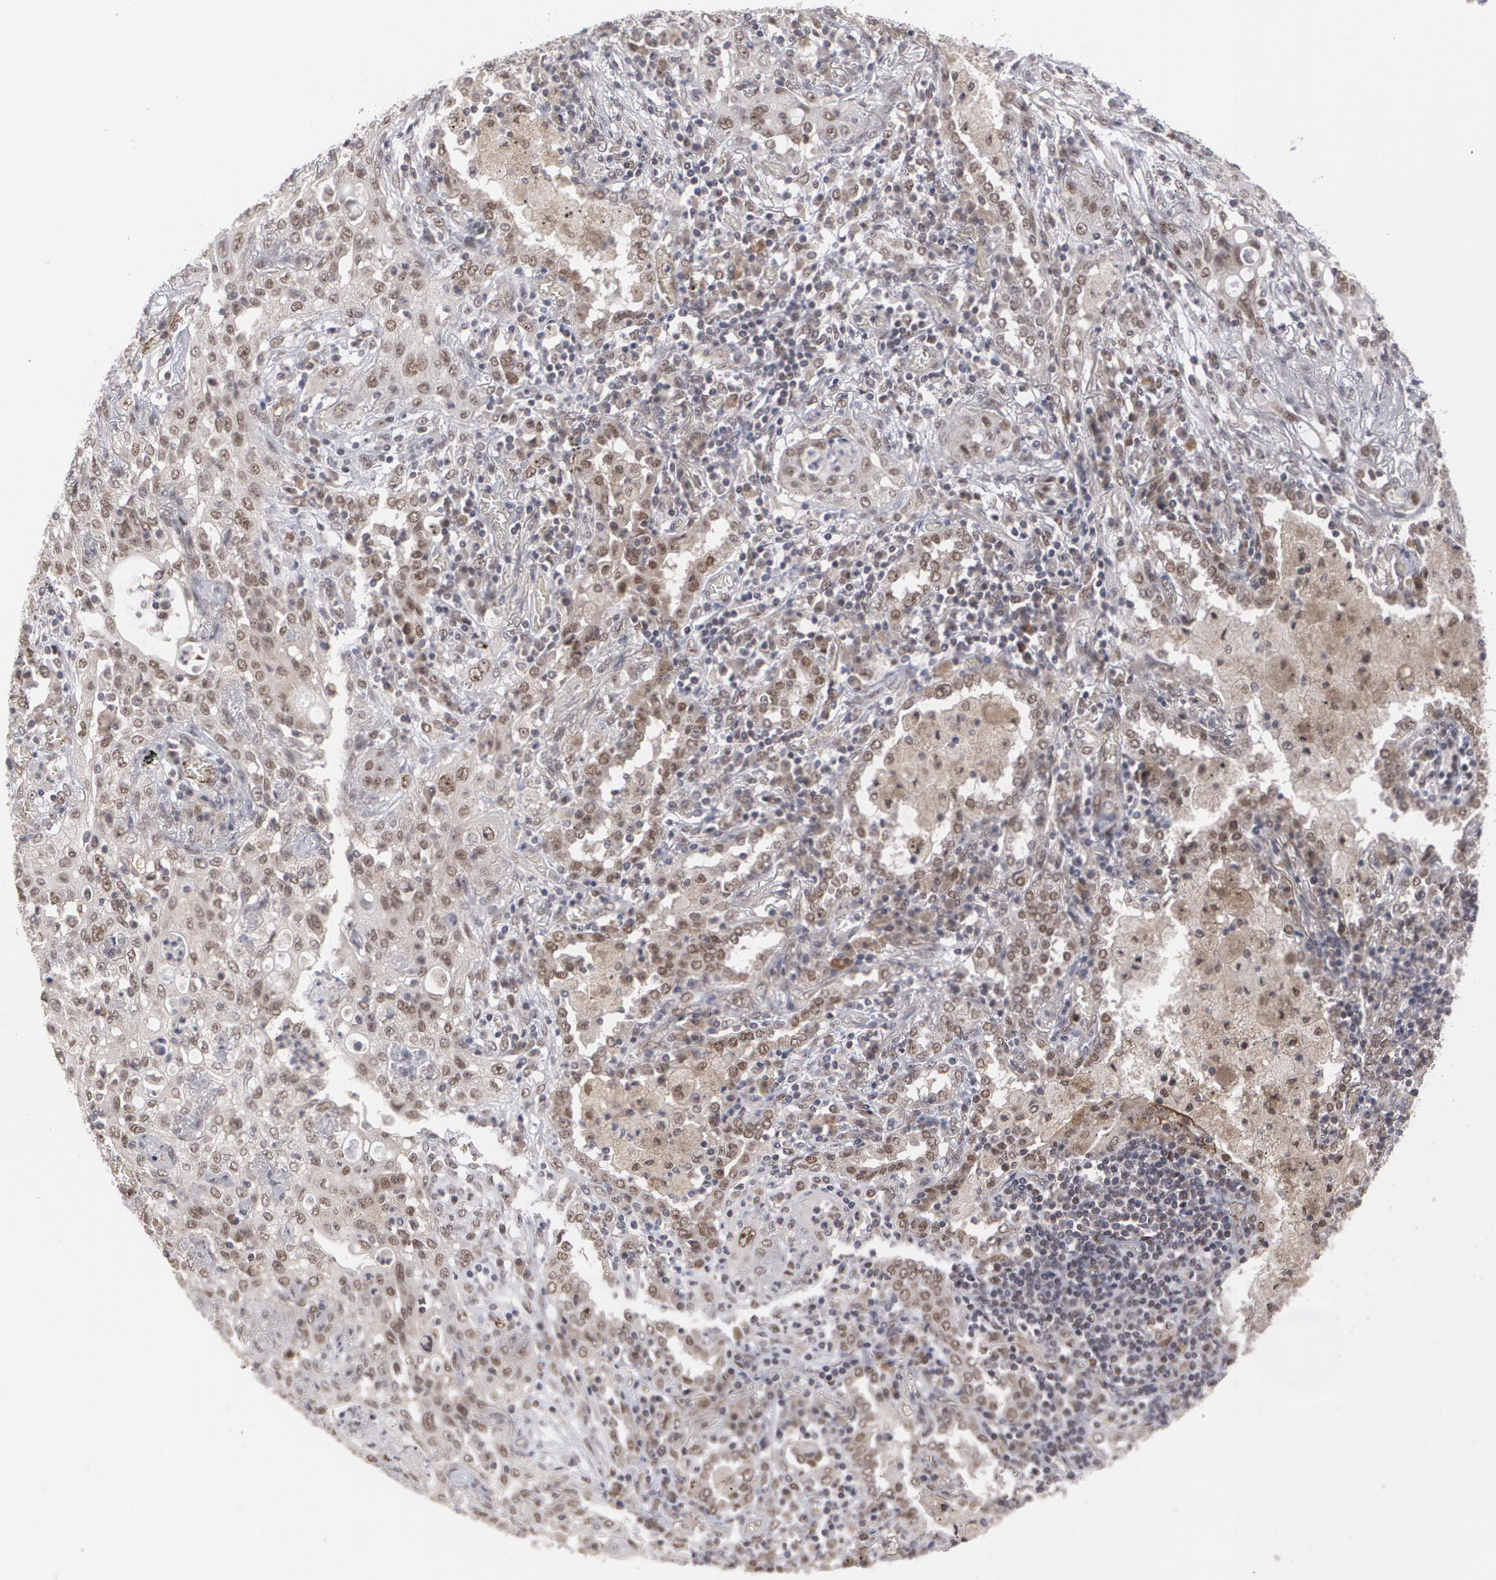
{"staining": {"intensity": "moderate", "quantity": ">75%", "location": "nuclear"}, "tissue": "lung cancer", "cell_type": "Tumor cells", "image_type": "cancer", "snomed": [{"axis": "morphology", "description": "Squamous cell carcinoma, NOS"}, {"axis": "topography", "description": "Lung"}], "caption": "Lung cancer (squamous cell carcinoma) was stained to show a protein in brown. There is medium levels of moderate nuclear staining in approximately >75% of tumor cells.", "gene": "INTS6", "patient": {"sex": "female", "age": 47}}